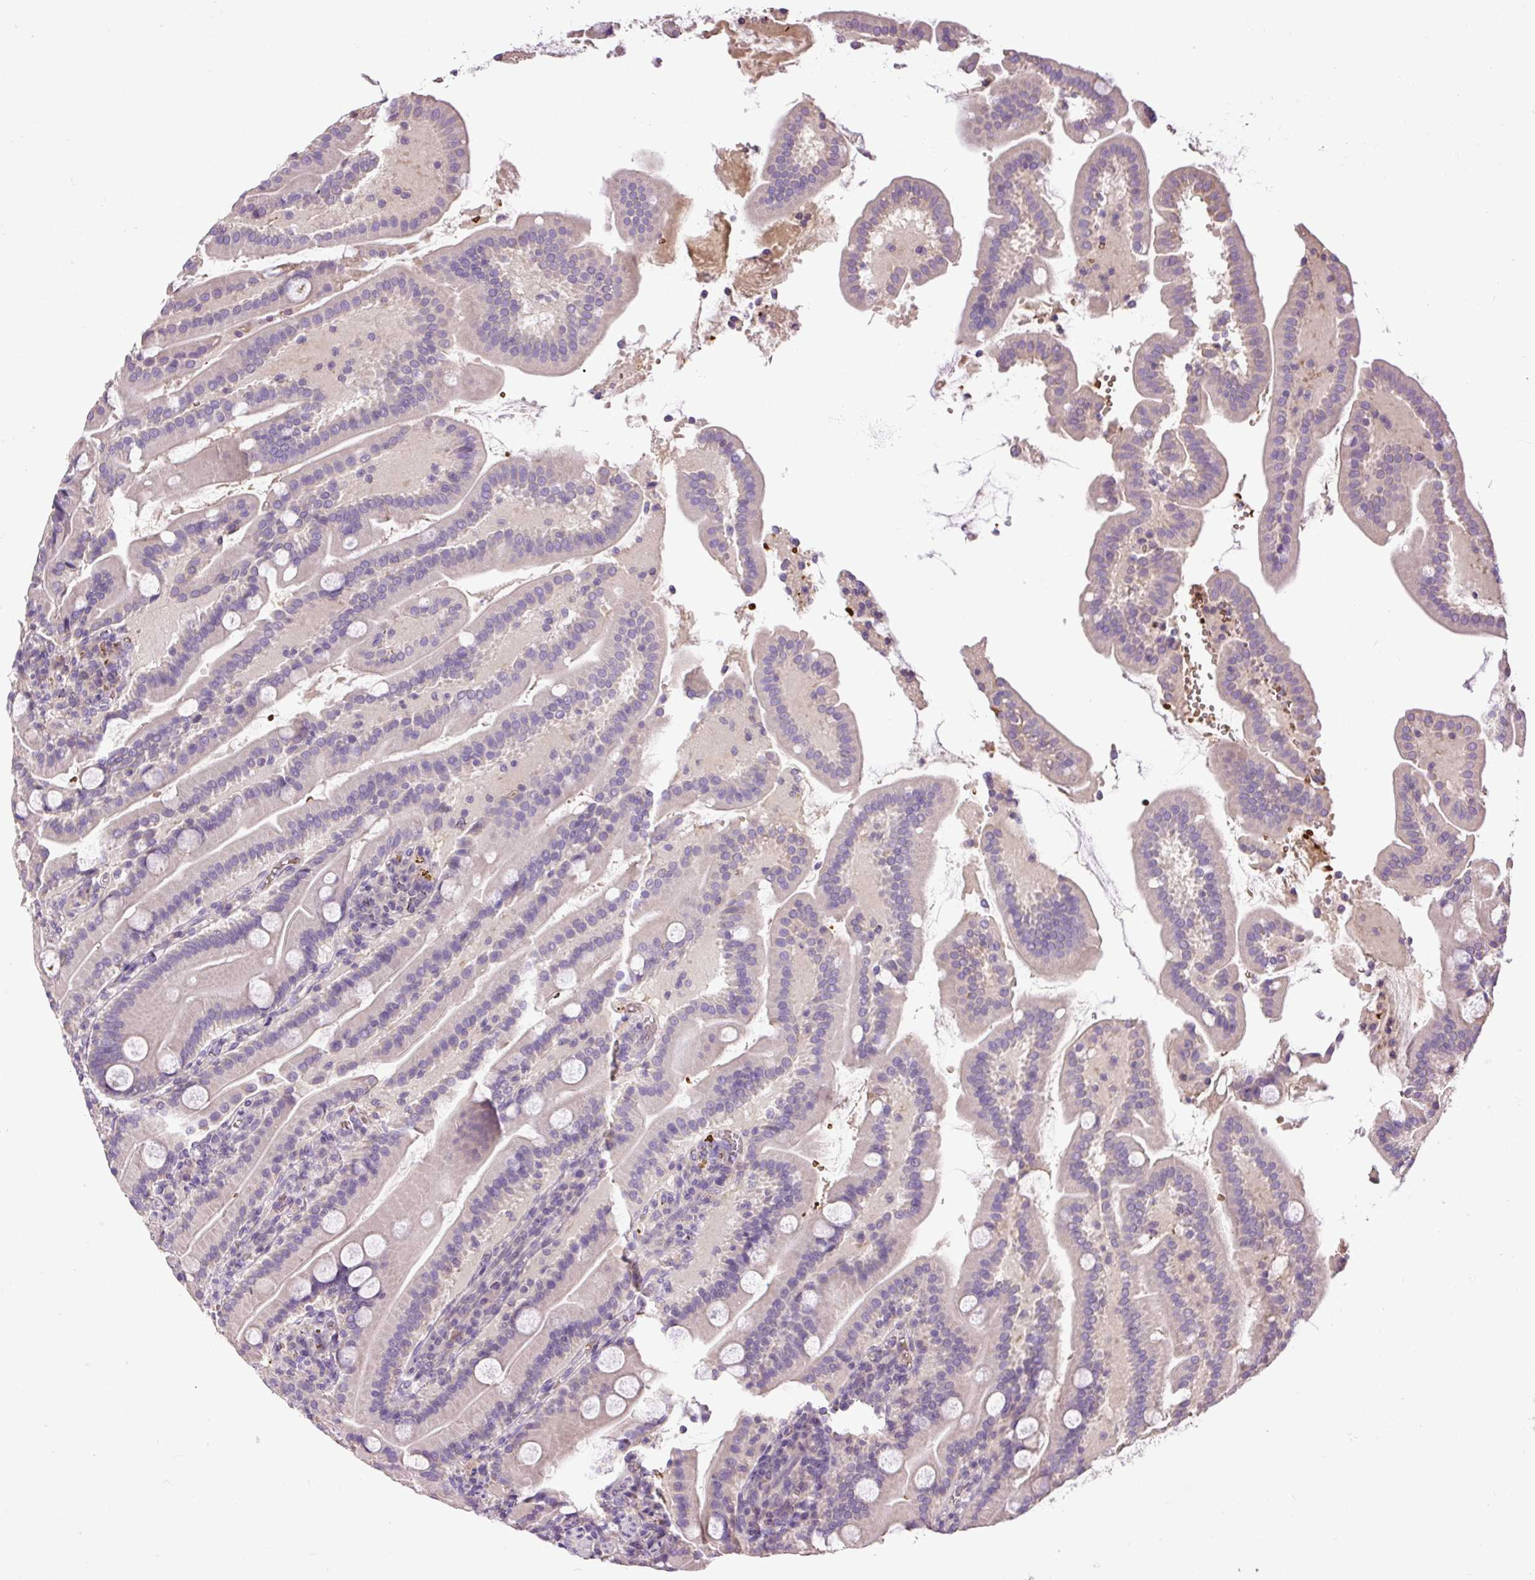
{"staining": {"intensity": "negative", "quantity": "none", "location": "none"}, "tissue": "duodenum", "cell_type": "Glandular cells", "image_type": "normal", "snomed": [{"axis": "morphology", "description": "Normal tissue, NOS"}, {"axis": "topography", "description": "Duodenum"}], "caption": "Immunohistochemistry micrograph of normal human duodenum stained for a protein (brown), which demonstrates no staining in glandular cells. Brightfield microscopy of immunohistochemistry (IHC) stained with DAB (3,3'-diaminobenzidine) (brown) and hematoxylin (blue), captured at high magnification.", "gene": "CXCL13", "patient": {"sex": "male", "age": 55}}